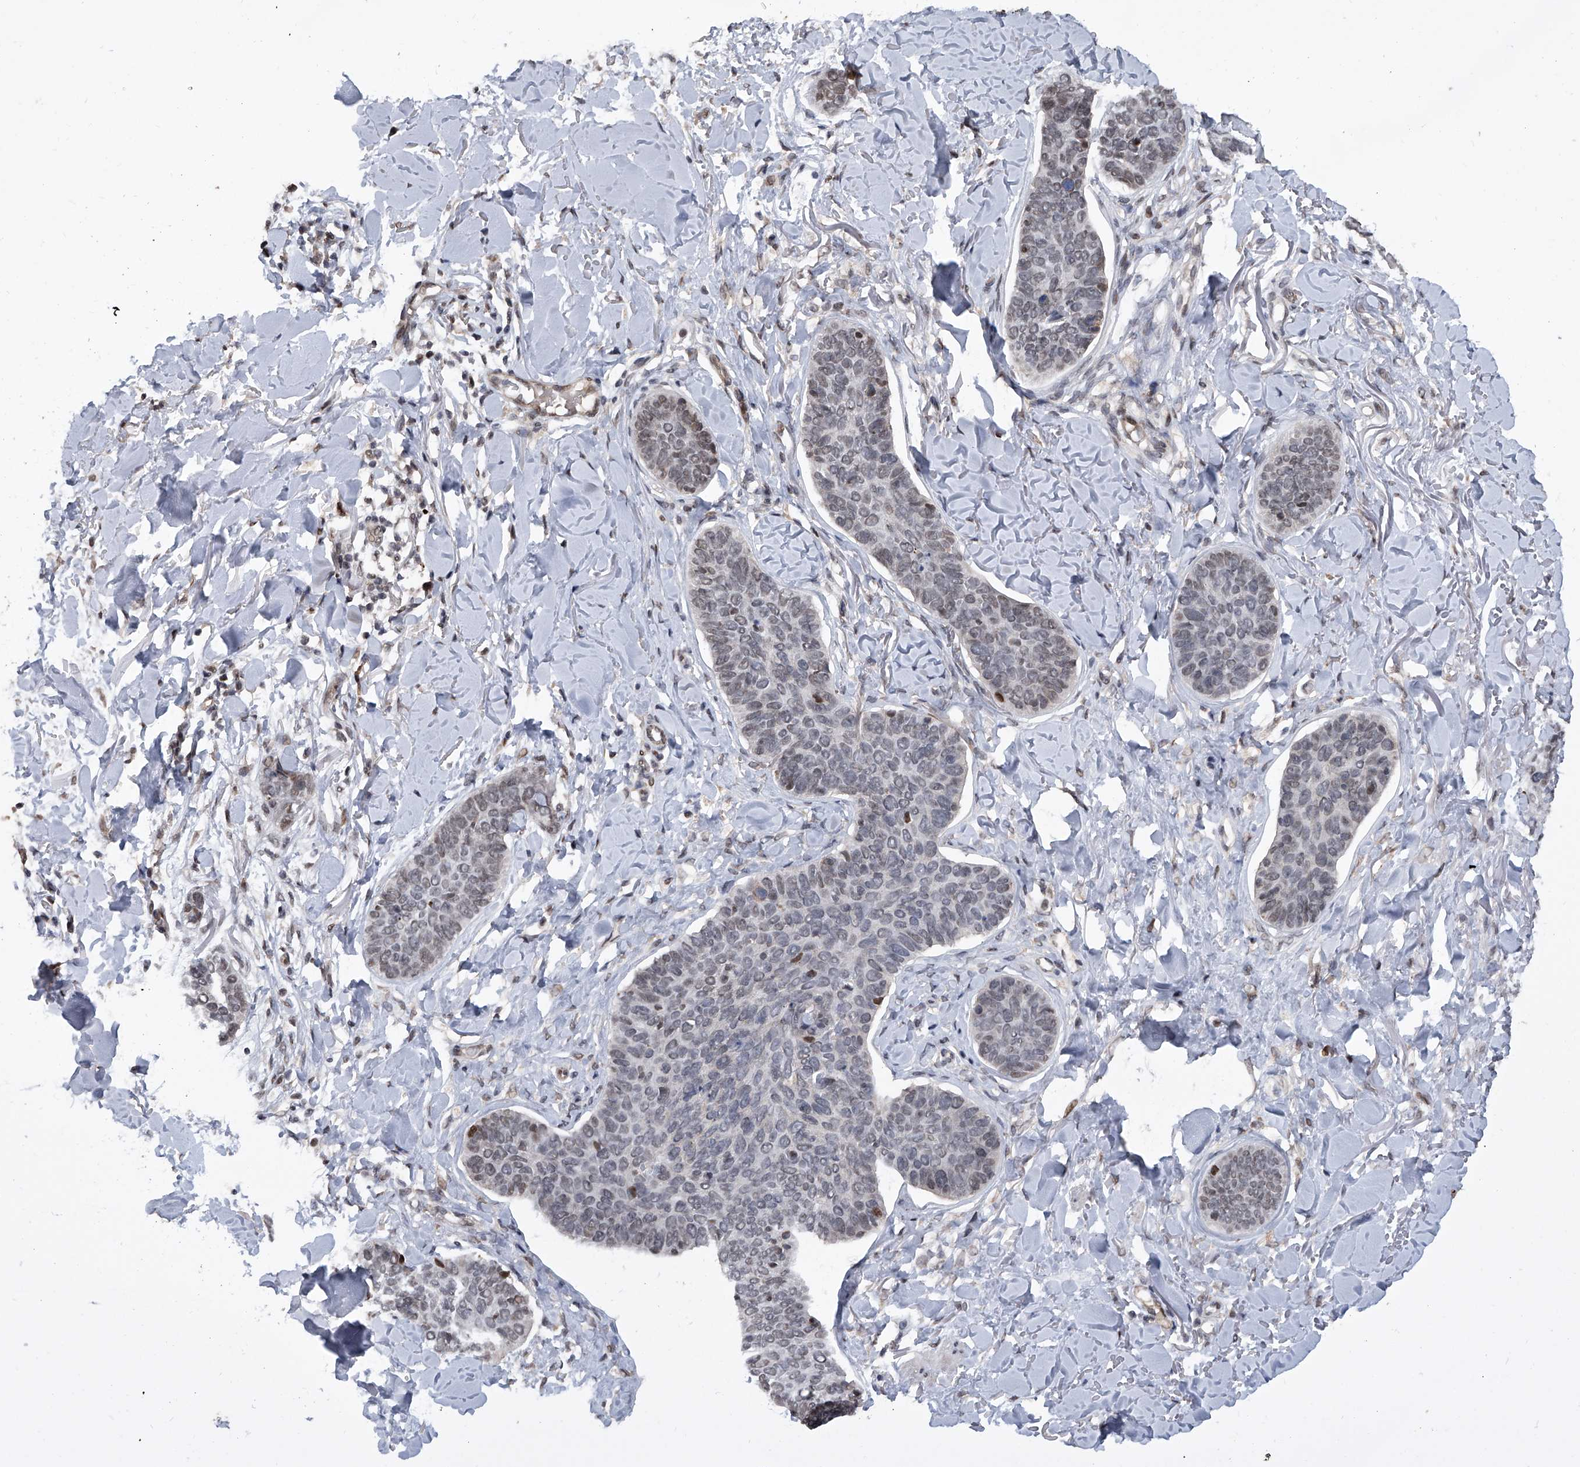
{"staining": {"intensity": "negative", "quantity": "none", "location": "none"}, "tissue": "skin cancer", "cell_type": "Tumor cells", "image_type": "cancer", "snomed": [{"axis": "morphology", "description": "Basal cell carcinoma"}, {"axis": "topography", "description": "Skin"}], "caption": "An IHC photomicrograph of skin cancer is shown. There is no staining in tumor cells of skin cancer.", "gene": "ZNF426", "patient": {"sex": "male", "age": 85}}